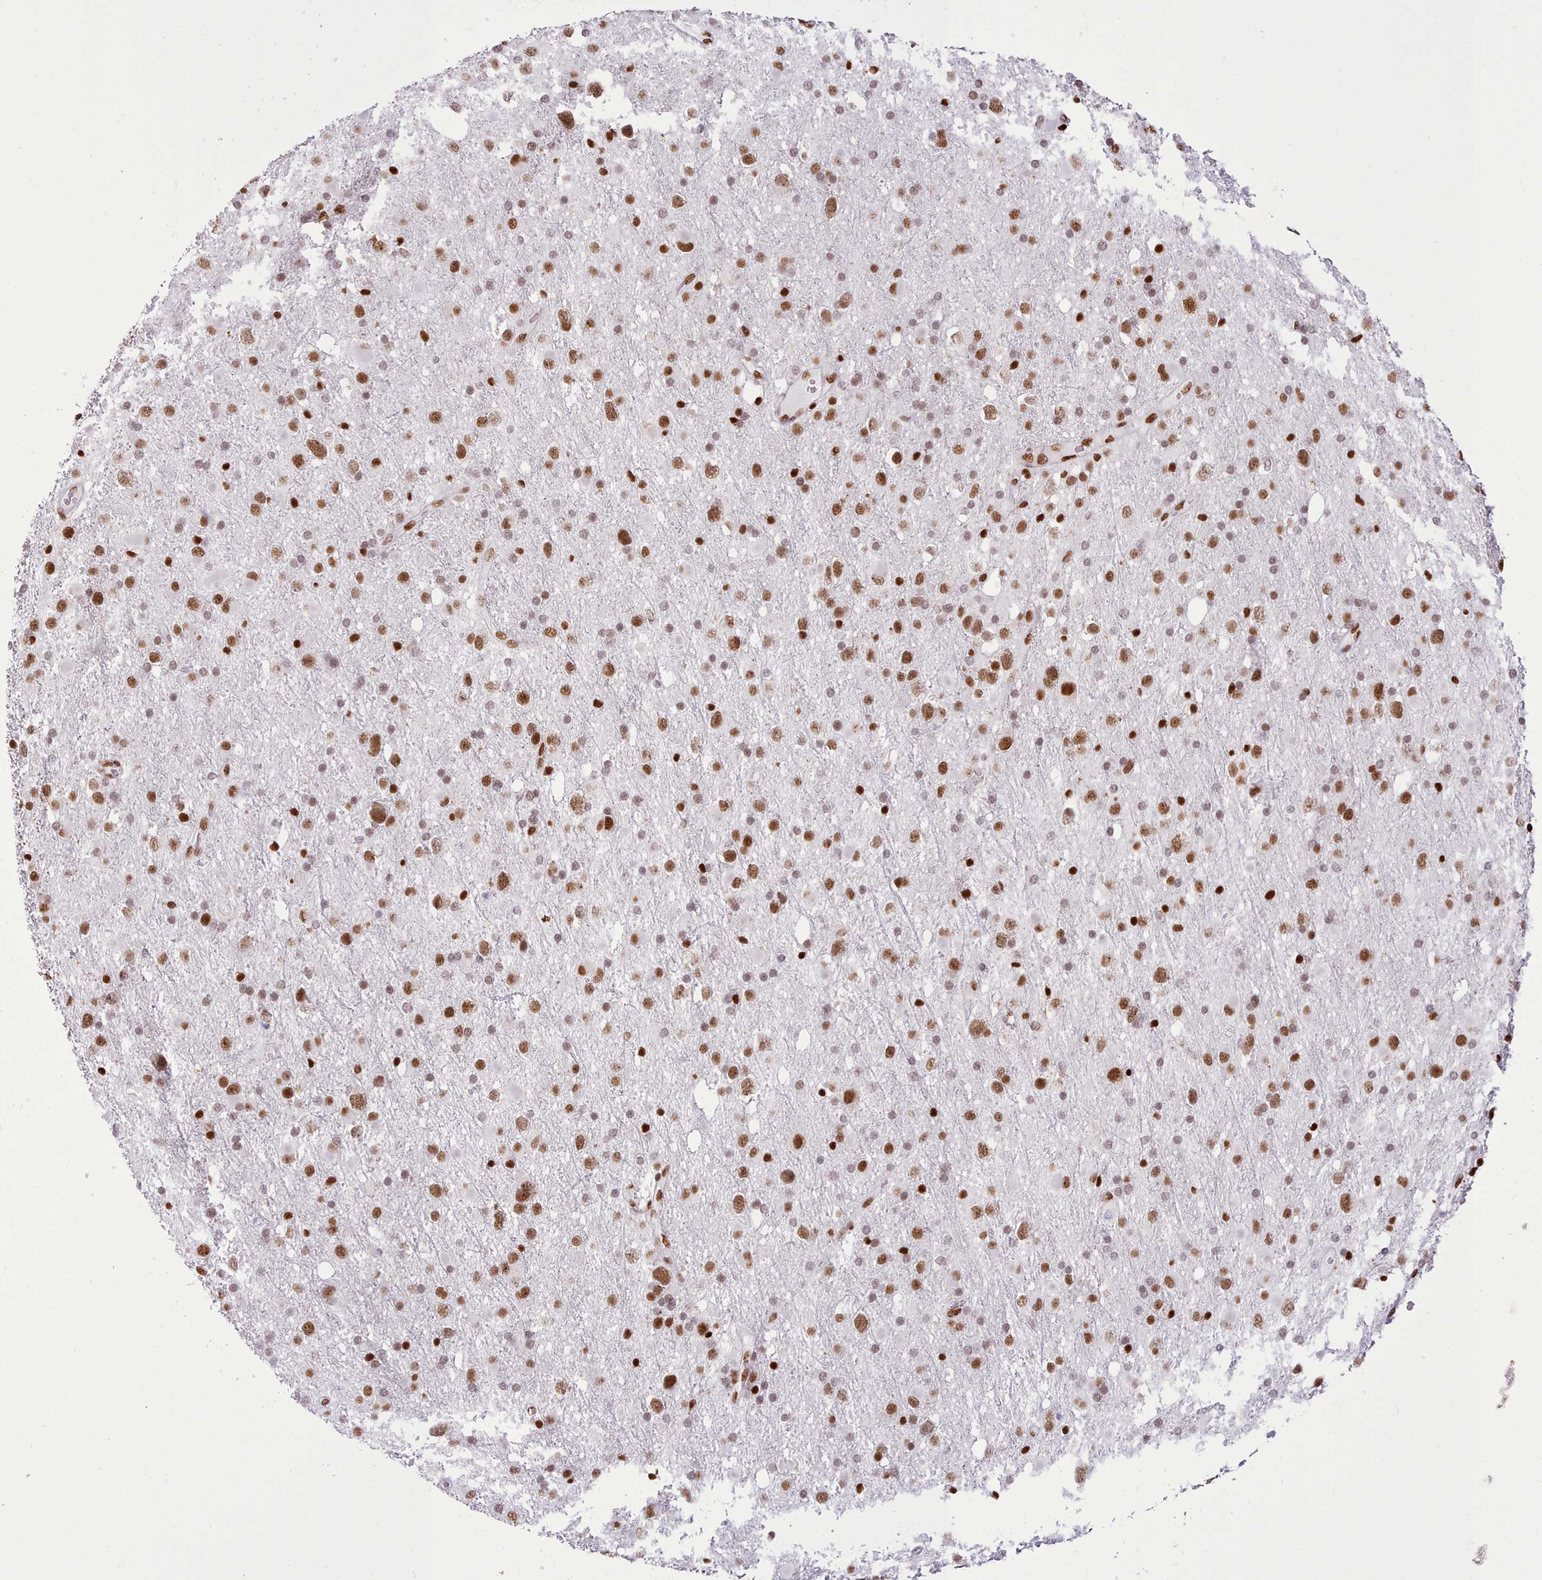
{"staining": {"intensity": "moderate", "quantity": ">75%", "location": "nuclear"}, "tissue": "glioma", "cell_type": "Tumor cells", "image_type": "cancer", "snomed": [{"axis": "morphology", "description": "Glioma, malignant, Low grade"}, {"axis": "topography", "description": "Brain"}], "caption": "Immunohistochemical staining of glioma demonstrates medium levels of moderate nuclear protein expression in approximately >75% of tumor cells.", "gene": "TAF15", "patient": {"sex": "female", "age": 32}}